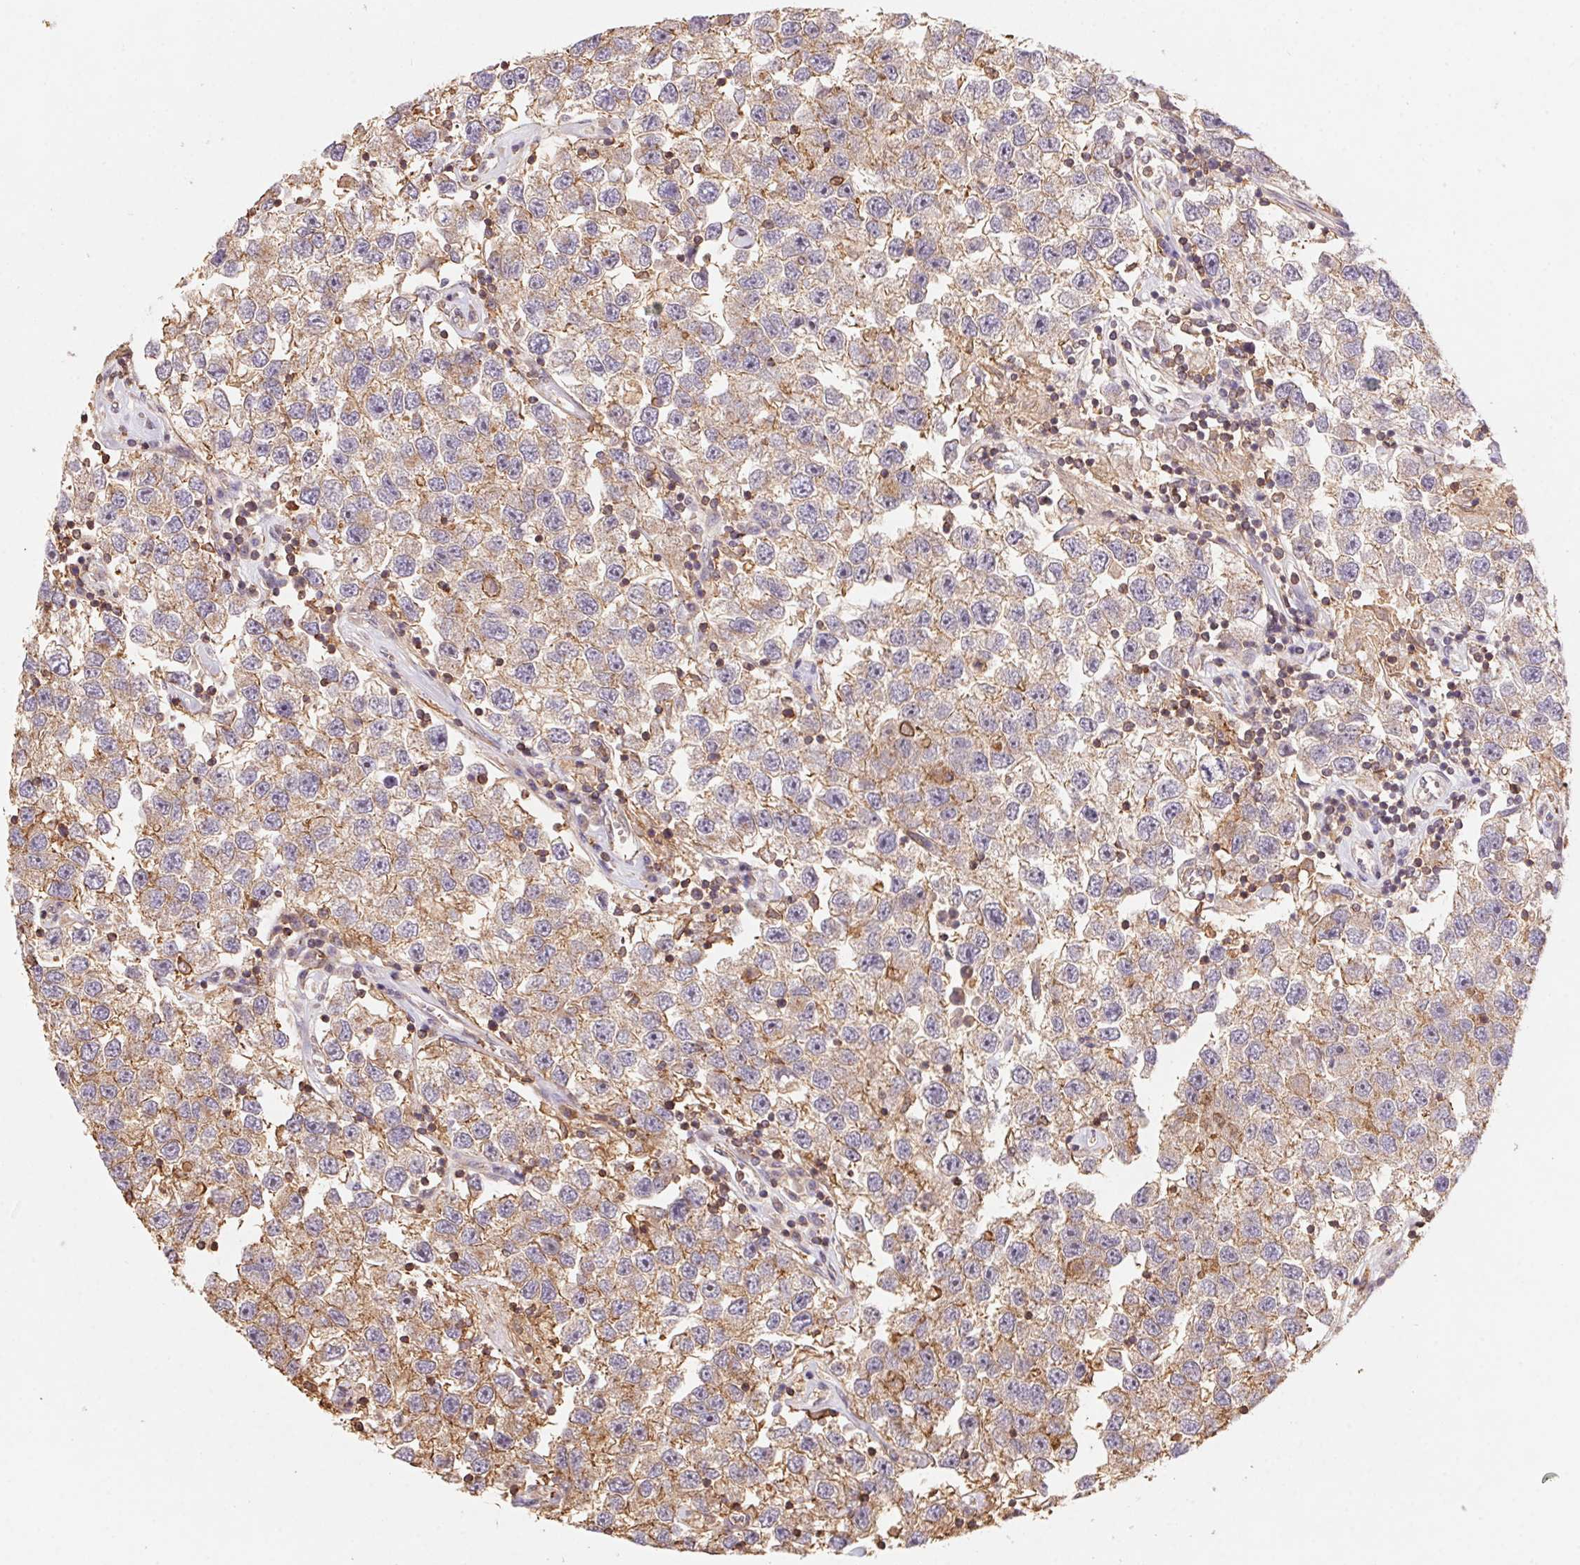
{"staining": {"intensity": "weak", "quantity": "25%-75%", "location": "cytoplasmic/membranous"}, "tissue": "testis cancer", "cell_type": "Tumor cells", "image_type": "cancer", "snomed": [{"axis": "morphology", "description": "Seminoma, NOS"}, {"axis": "topography", "description": "Testis"}], "caption": "Protein positivity by immunohistochemistry (IHC) demonstrates weak cytoplasmic/membranous expression in about 25%-75% of tumor cells in testis cancer.", "gene": "ATG10", "patient": {"sex": "male", "age": 26}}